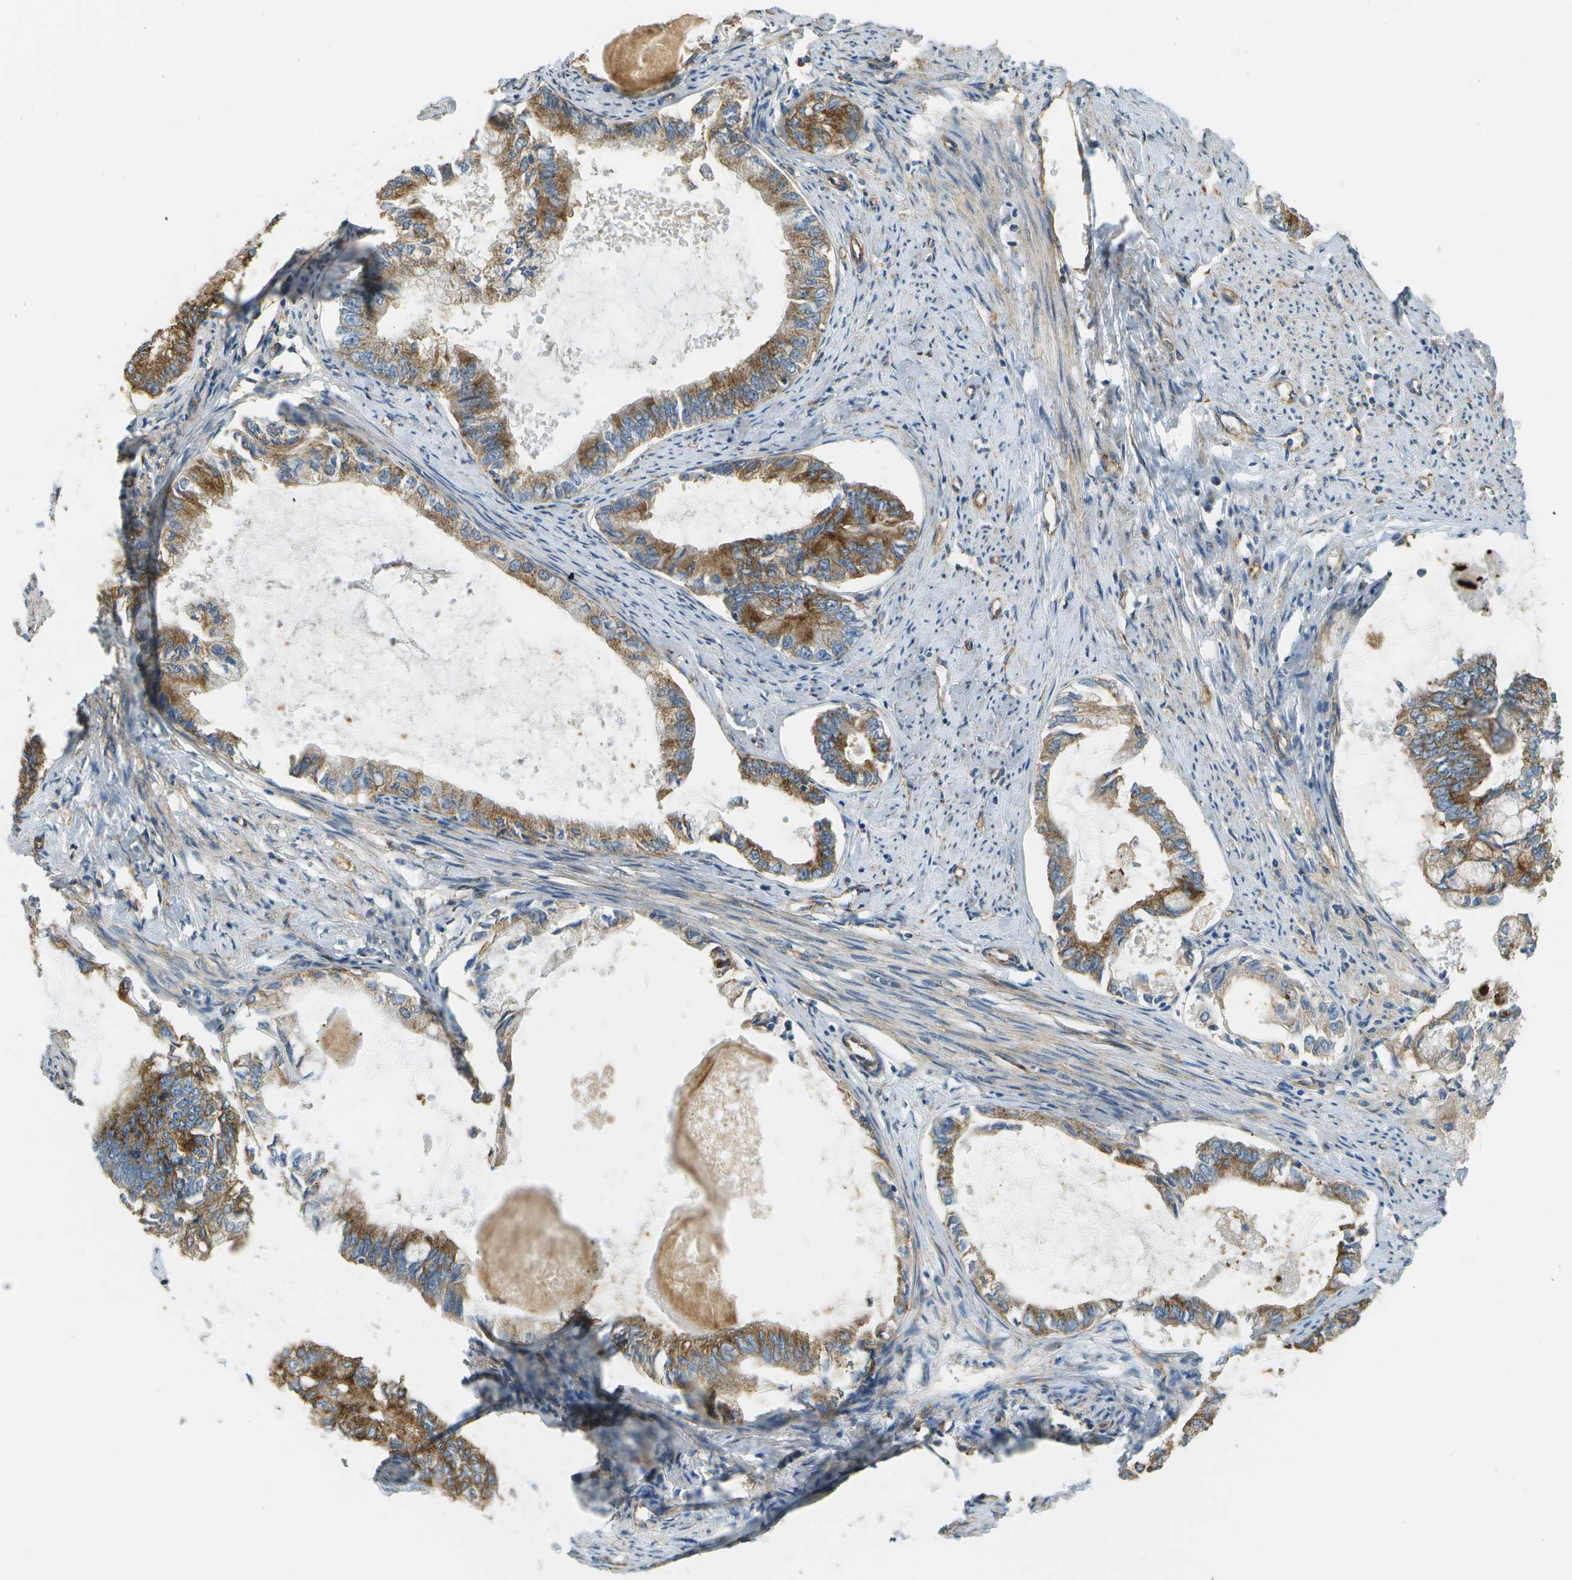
{"staining": {"intensity": "moderate", "quantity": ">75%", "location": "cytoplasmic/membranous"}, "tissue": "endometrial cancer", "cell_type": "Tumor cells", "image_type": "cancer", "snomed": [{"axis": "morphology", "description": "Adenocarcinoma, NOS"}, {"axis": "topography", "description": "Endometrium"}], "caption": "About >75% of tumor cells in human endometrial cancer (adenocarcinoma) show moderate cytoplasmic/membranous protein expression as visualized by brown immunohistochemical staining.", "gene": "CLTC", "patient": {"sex": "female", "age": 86}}